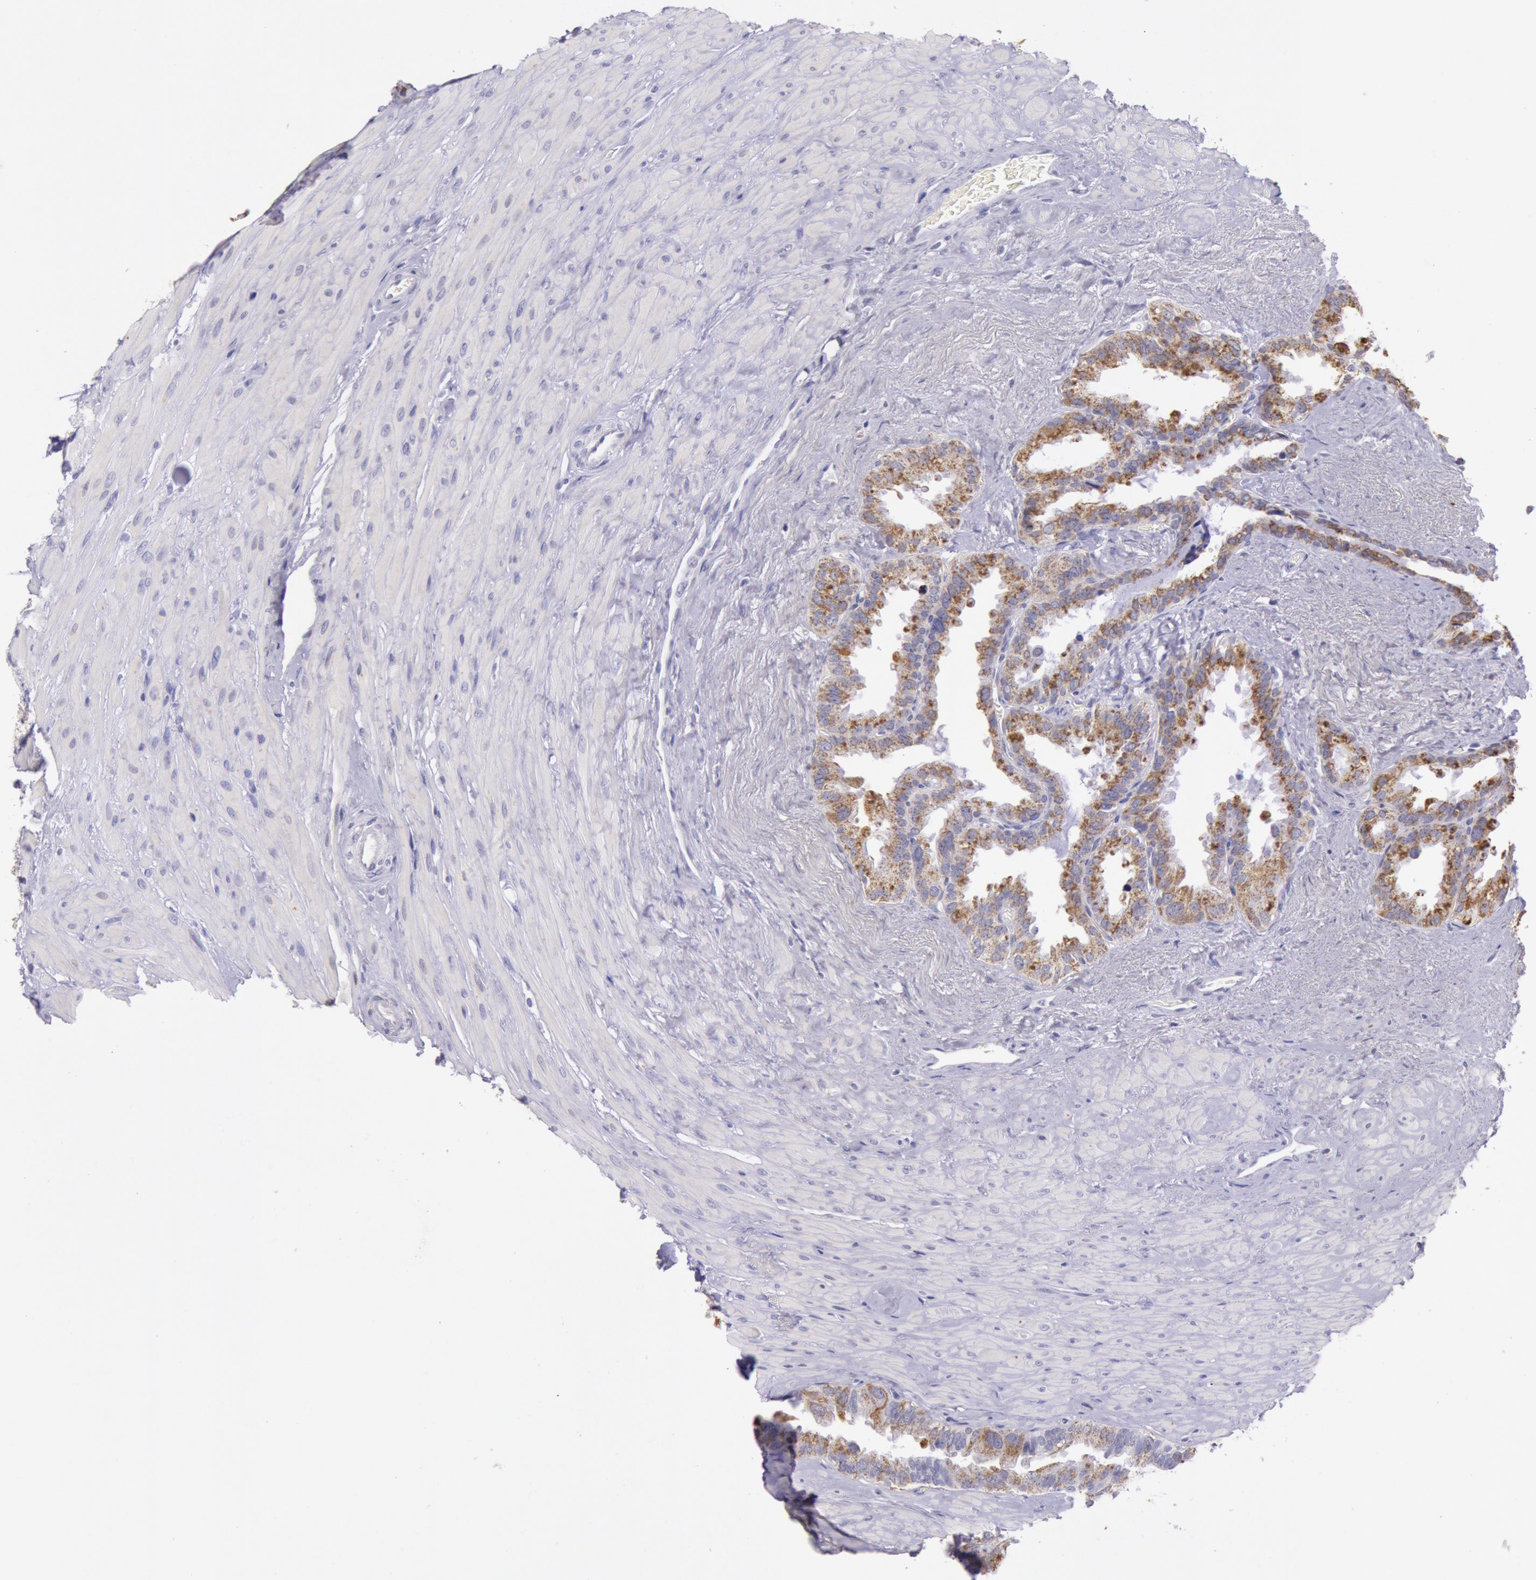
{"staining": {"intensity": "moderate", "quantity": ">75%", "location": "cytoplasmic/membranous"}, "tissue": "seminal vesicle", "cell_type": "Glandular cells", "image_type": "normal", "snomed": [{"axis": "morphology", "description": "Normal tissue, NOS"}, {"axis": "topography", "description": "Prostate"}, {"axis": "topography", "description": "Seminal veicle"}], "caption": "This is a histology image of immunohistochemistry staining of unremarkable seminal vesicle, which shows moderate staining in the cytoplasmic/membranous of glandular cells.", "gene": "FRMD6", "patient": {"sex": "male", "age": 63}}